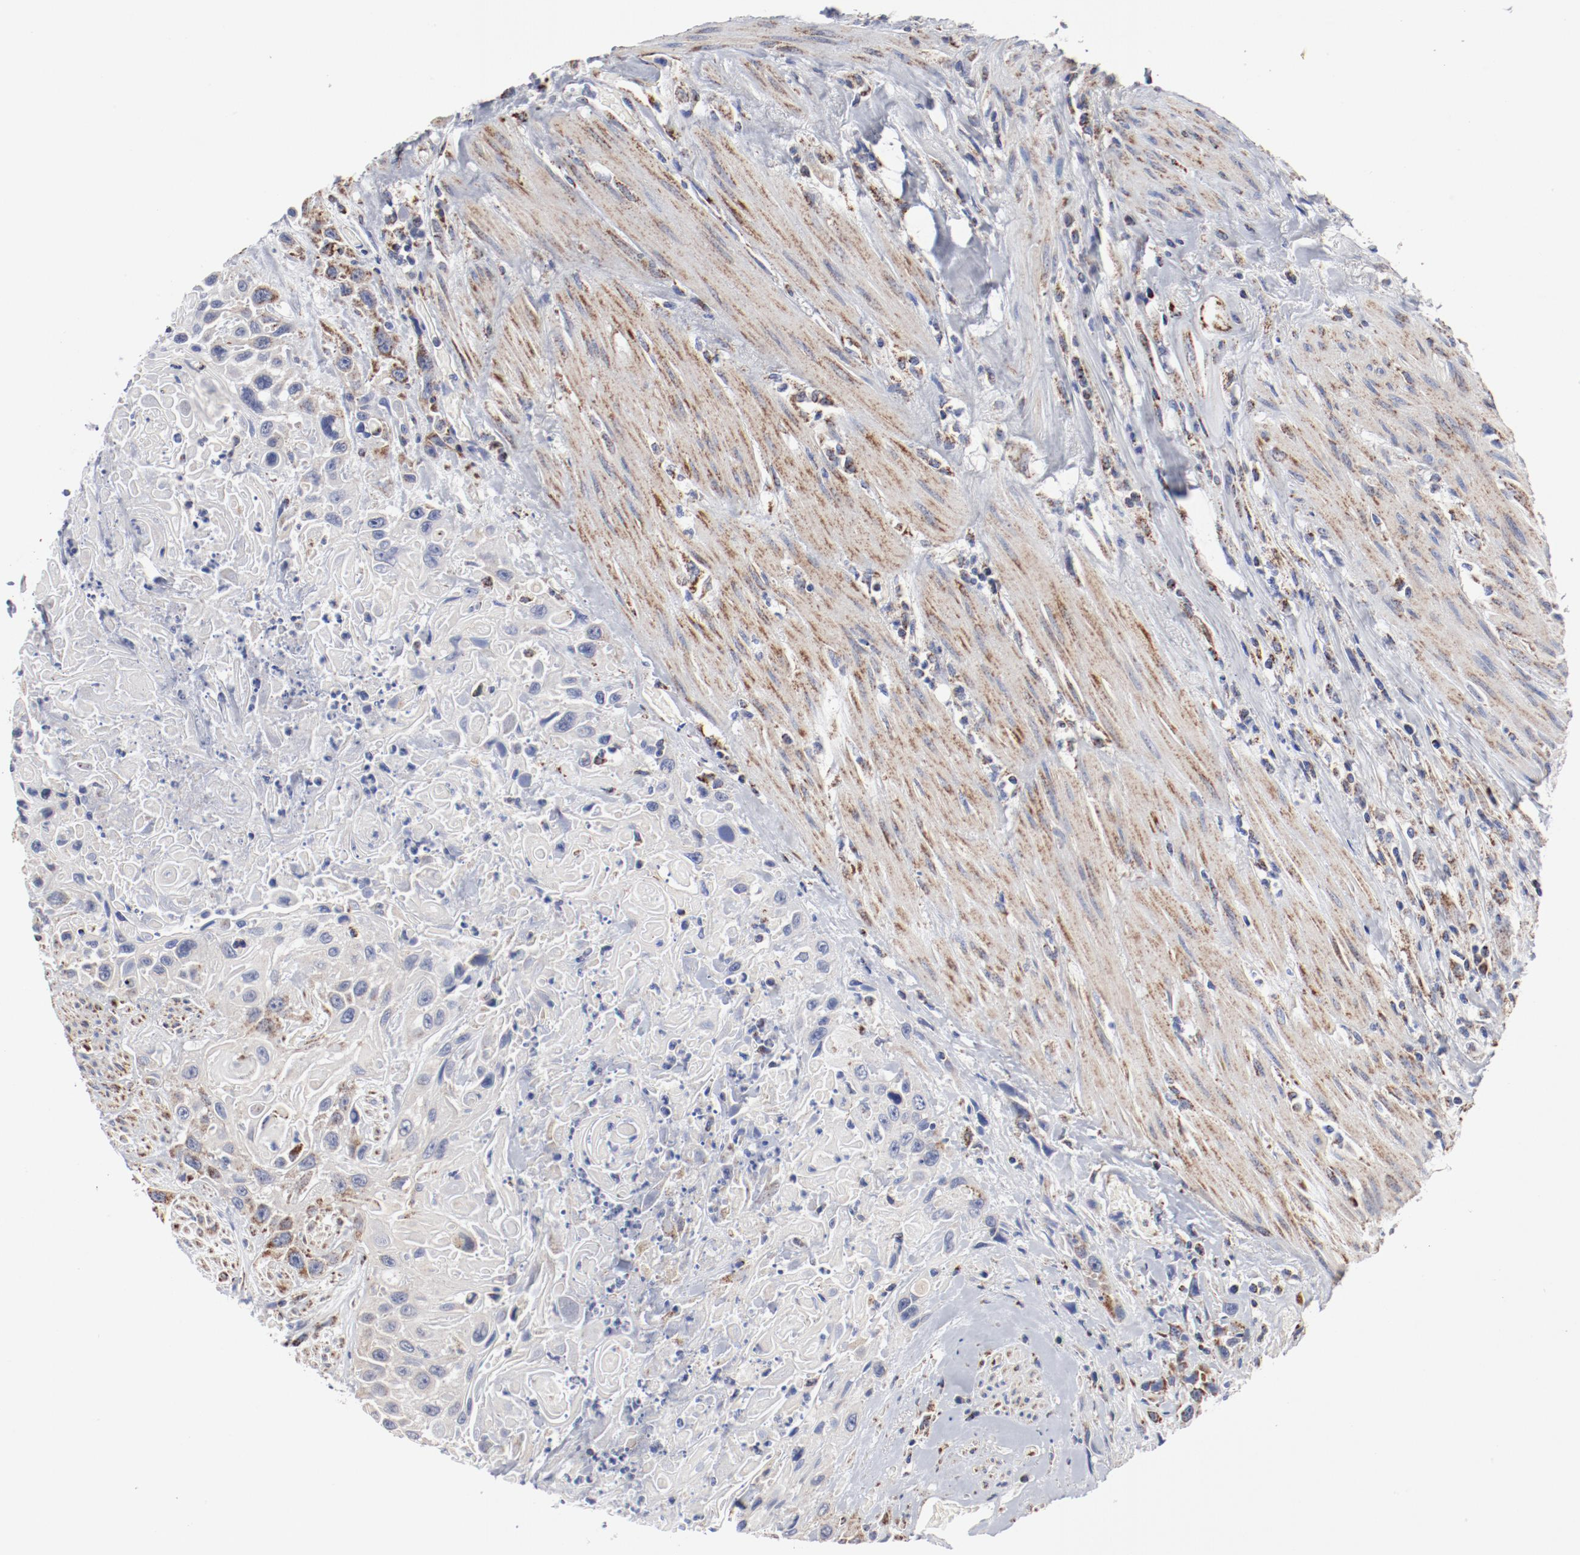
{"staining": {"intensity": "weak", "quantity": "<25%", "location": "cytoplasmic/membranous"}, "tissue": "urothelial cancer", "cell_type": "Tumor cells", "image_type": "cancer", "snomed": [{"axis": "morphology", "description": "Urothelial carcinoma, High grade"}, {"axis": "topography", "description": "Urinary bladder"}], "caption": "Immunohistochemistry of urothelial cancer reveals no positivity in tumor cells.", "gene": "NDUFV2", "patient": {"sex": "female", "age": 84}}